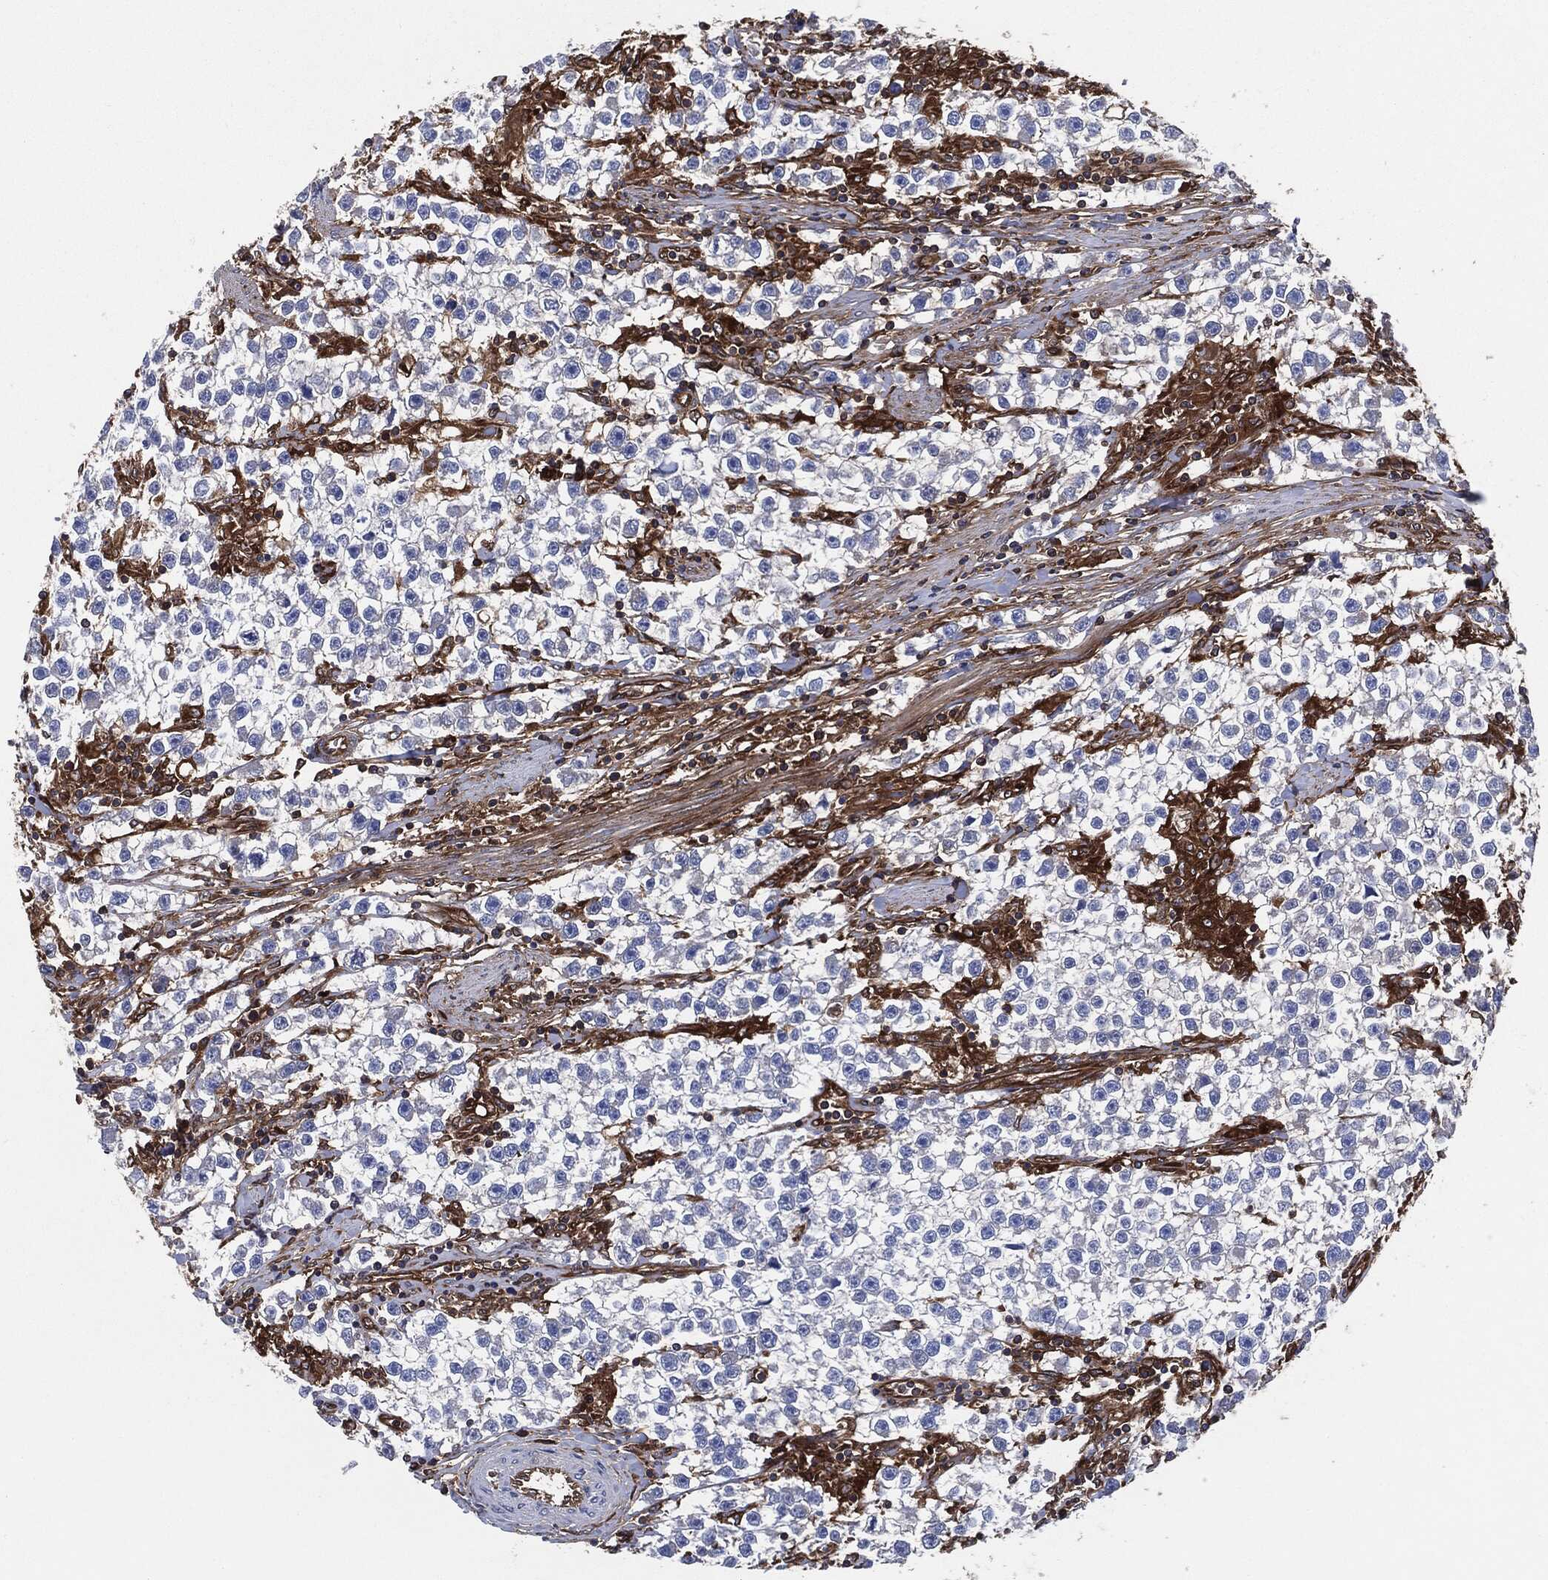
{"staining": {"intensity": "negative", "quantity": "none", "location": "none"}, "tissue": "testis cancer", "cell_type": "Tumor cells", "image_type": "cancer", "snomed": [{"axis": "morphology", "description": "Seminoma, NOS"}, {"axis": "topography", "description": "Testis"}], "caption": "High power microscopy photomicrograph of an immunohistochemistry image of testis cancer (seminoma), revealing no significant positivity in tumor cells.", "gene": "XPNPEP1", "patient": {"sex": "male", "age": 59}}